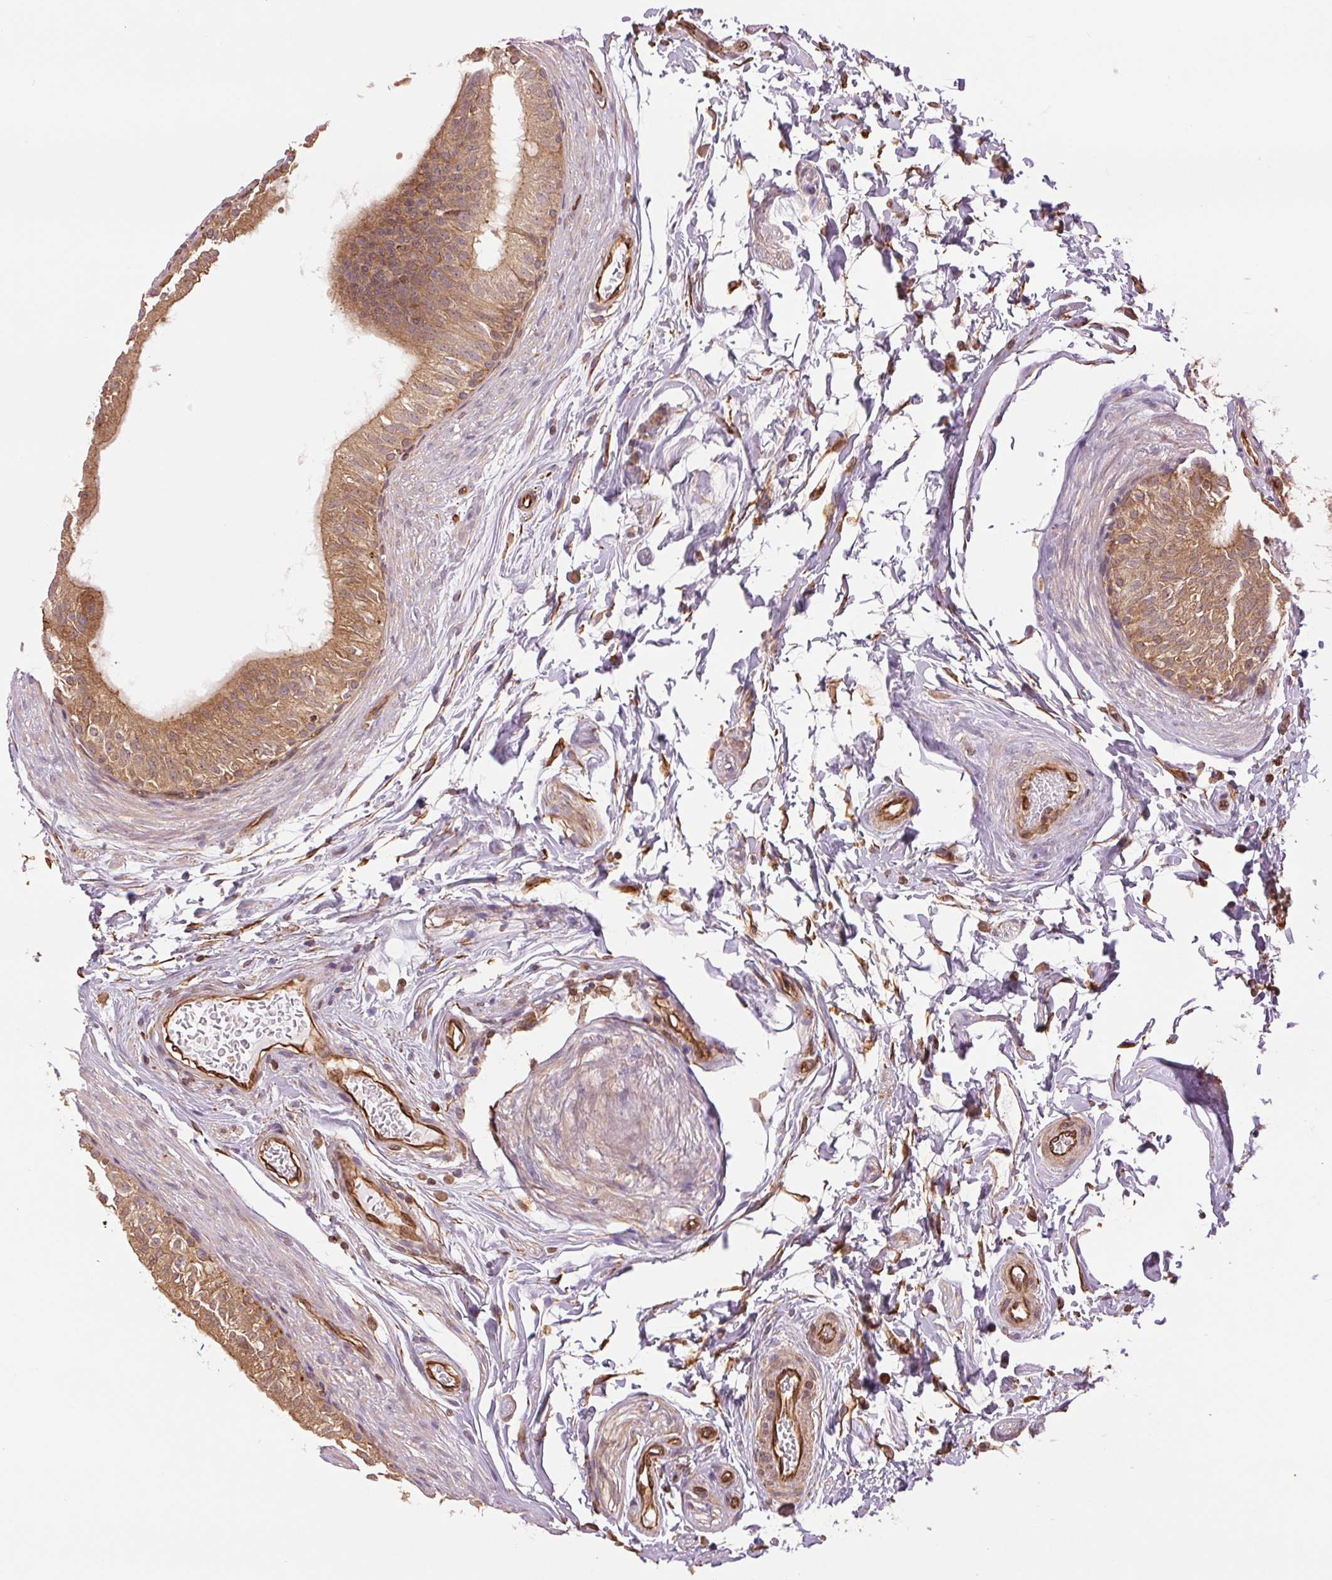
{"staining": {"intensity": "moderate", "quantity": ">75%", "location": "cytoplasmic/membranous"}, "tissue": "epididymis", "cell_type": "Glandular cells", "image_type": "normal", "snomed": [{"axis": "morphology", "description": "Normal tissue, NOS"}, {"axis": "topography", "description": "Epididymis"}], "caption": "A medium amount of moderate cytoplasmic/membranous positivity is seen in approximately >75% of glandular cells in unremarkable epididymis. (DAB = brown stain, brightfield microscopy at high magnification).", "gene": "STARD7", "patient": {"sex": "male", "age": 36}}